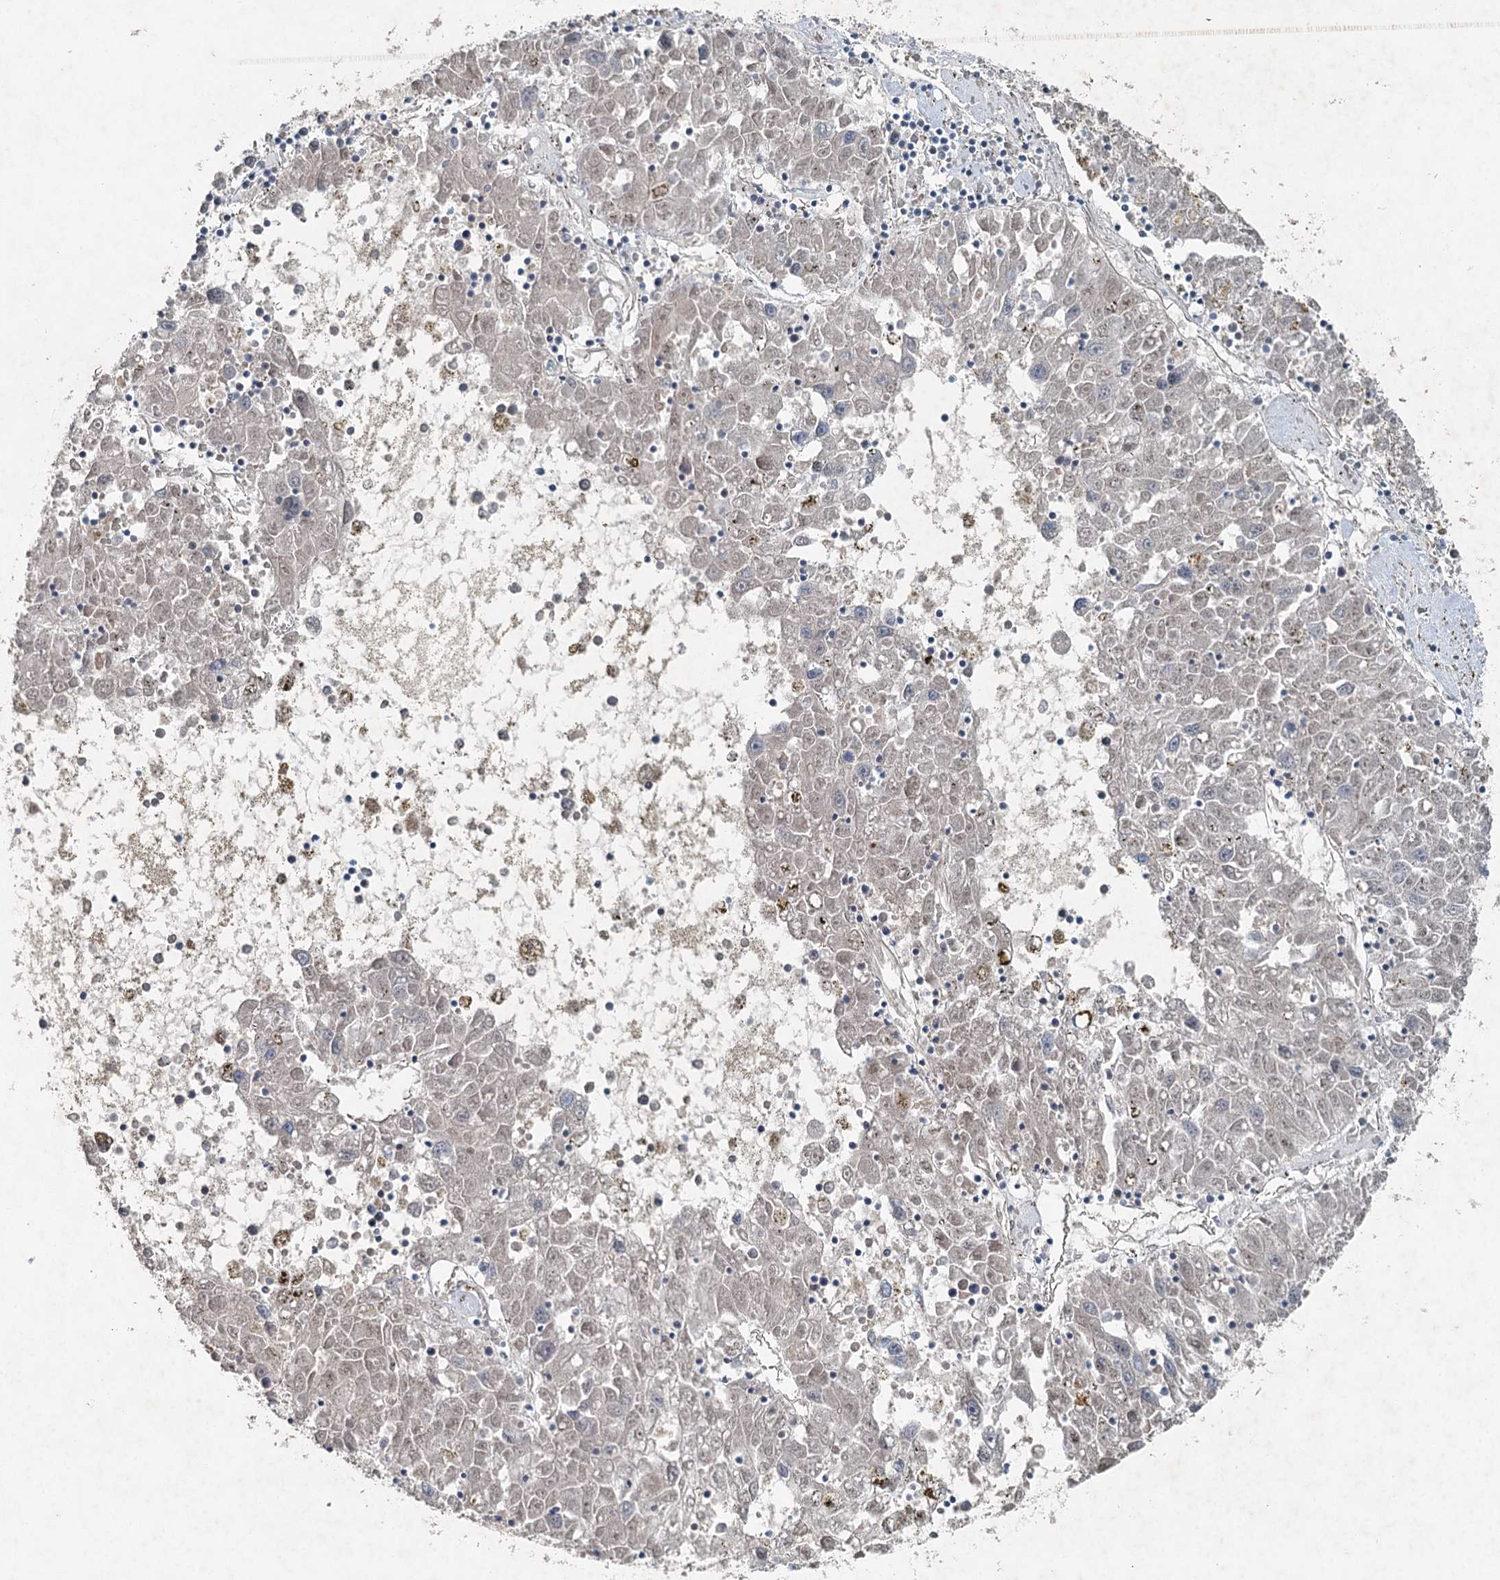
{"staining": {"intensity": "weak", "quantity": "<25%", "location": "cytoplasmic/membranous"}, "tissue": "liver cancer", "cell_type": "Tumor cells", "image_type": "cancer", "snomed": [{"axis": "morphology", "description": "Carcinoma, Hepatocellular, NOS"}, {"axis": "topography", "description": "Liver"}], "caption": "Immunohistochemistry (IHC) image of neoplastic tissue: liver cancer (hepatocellular carcinoma) stained with DAB displays no significant protein expression in tumor cells. (Brightfield microscopy of DAB IHC at high magnification).", "gene": "CHCHD5", "patient": {"sex": "male", "age": 49}}